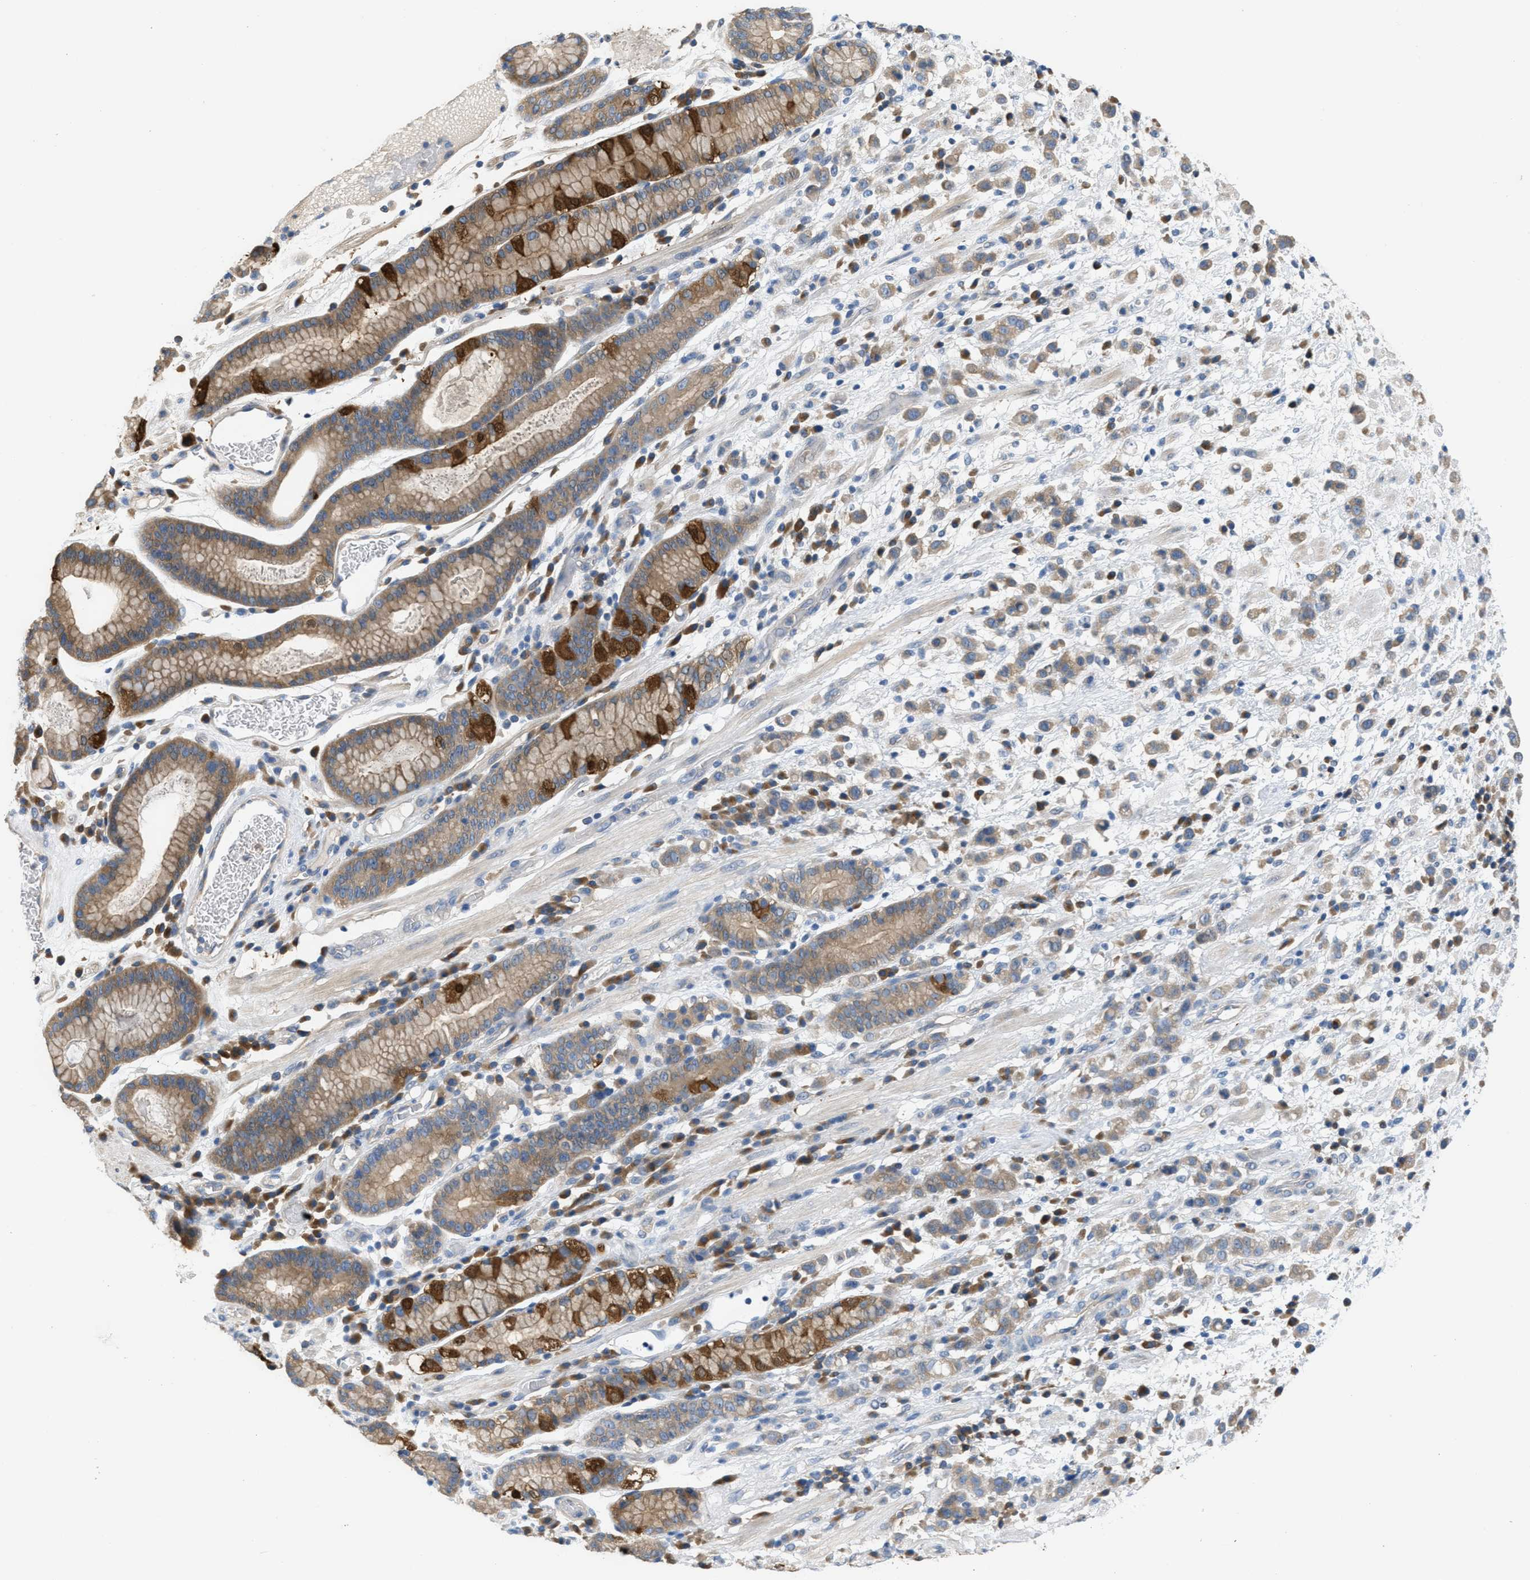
{"staining": {"intensity": "moderate", "quantity": ">75%", "location": "cytoplasmic/membranous"}, "tissue": "stomach cancer", "cell_type": "Tumor cells", "image_type": "cancer", "snomed": [{"axis": "morphology", "description": "Adenocarcinoma, NOS"}, {"axis": "topography", "description": "Stomach, lower"}], "caption": "Moderate cytoplasmic/membranous protein staining is identified in about >75% of tumor cells in adenocarcinoma (stomach). The staining is performed using DAB brown chromogen to label protein expression. The nuclei are counter-stained blue using hematoxylin.", "gene": "UBA5", "patient": {"sex": "male", "age": 88}}